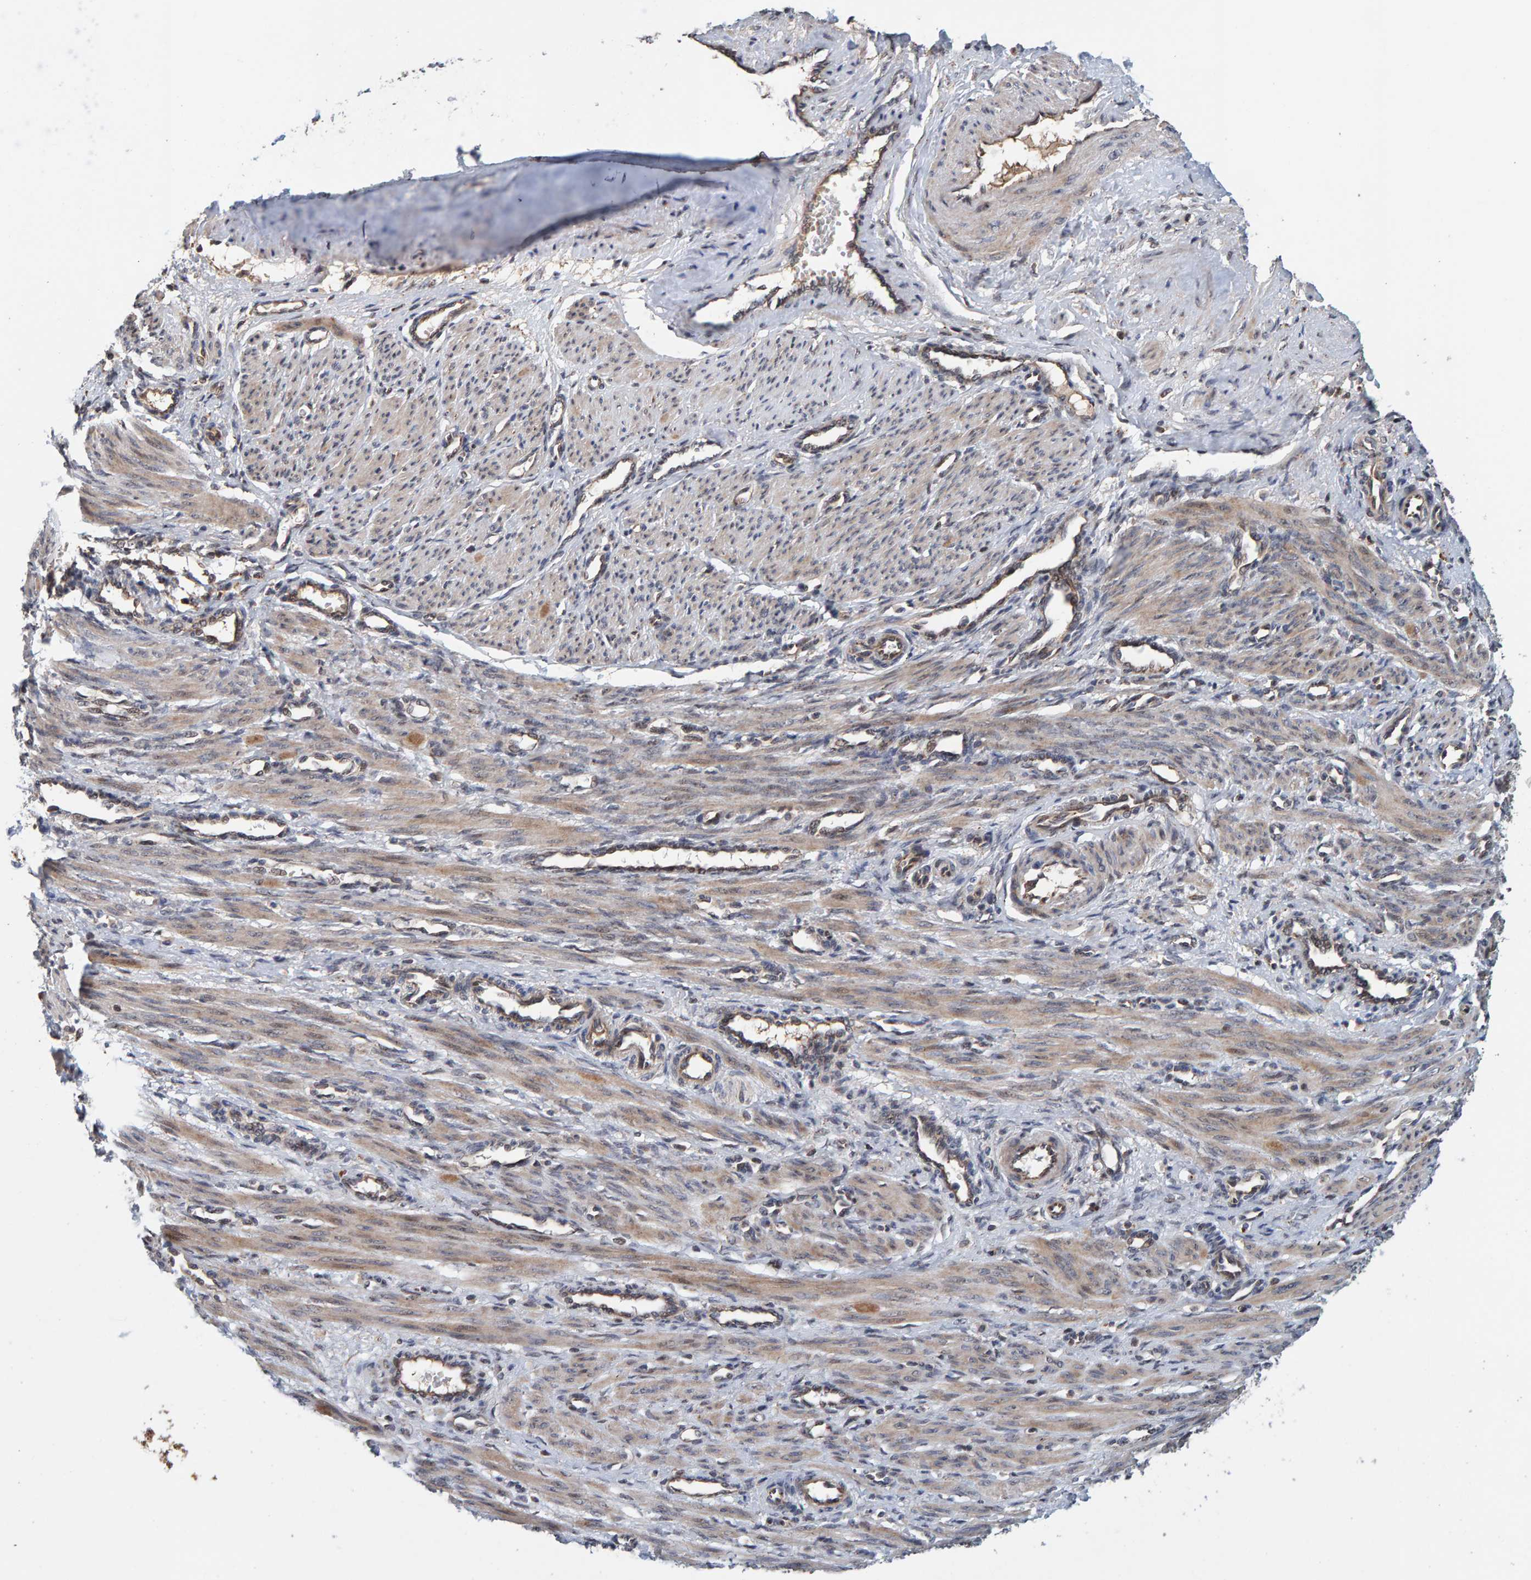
{"staining": {"intensity": "weak", "quantity": ">75%", "location": "cytoplasmic/membranous"}, "tissue": "smooth muscle", "cell_type": "Smooth muscle cells", "image_type": "normal", "snomed": [{"axis": "morphology", "description": "Normal tissue, NOS"}, {"axis": "topography", "description": "Endometrium"}], "caption": "The micrograph displays immunohistochemical staining of benign smooth muscle. There is weak cytoplasmic/membranous positivity is present in about >75% of smooth muscle cells. (brown staining indicates protein expression, while blue staining denotes nuclei).", "gene": "CCDC25", "patient": {"sex": "female", "age": 33}}